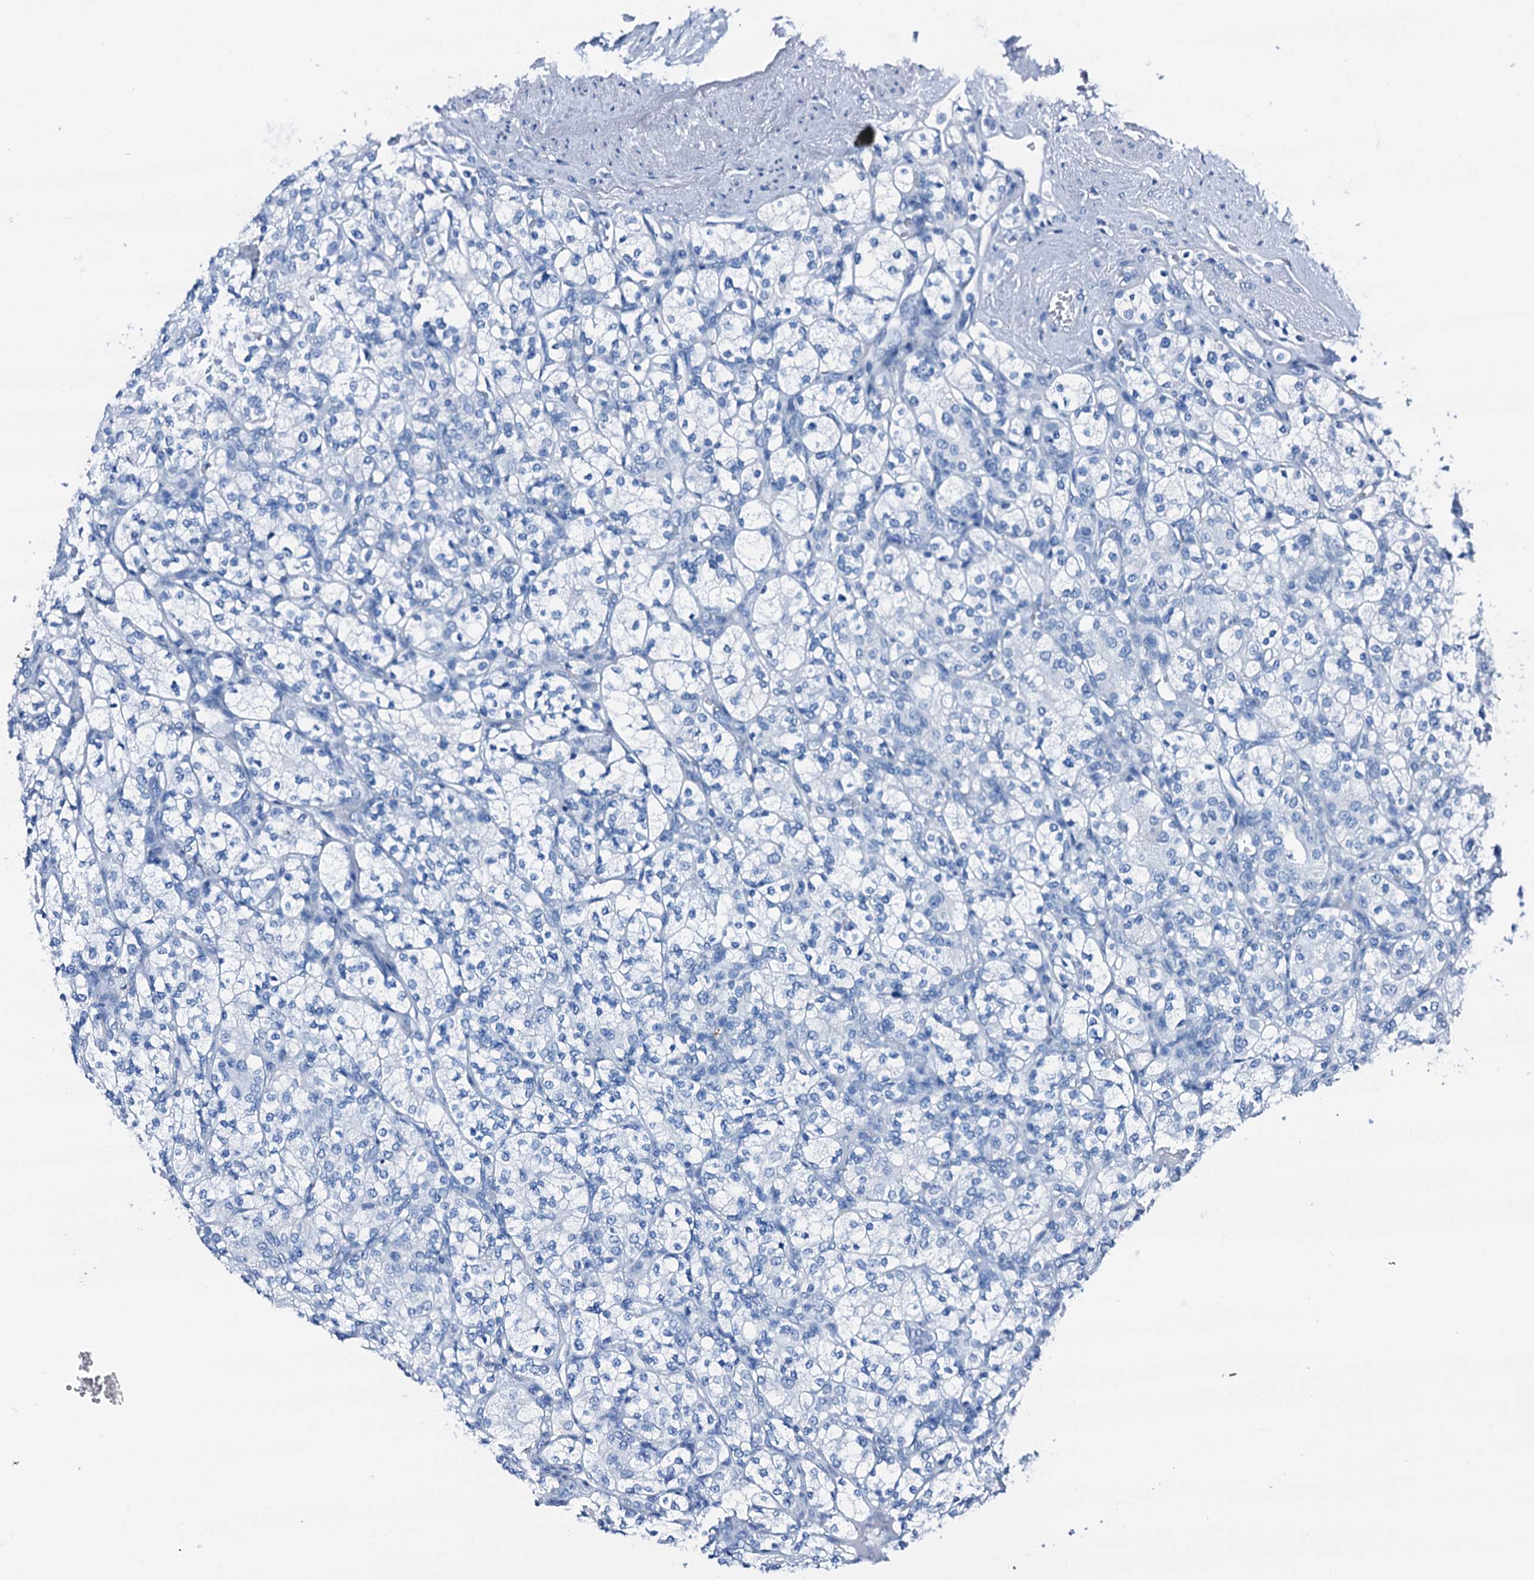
{"staining": {"intensity": "negative", "quantity": "none", "location": "none"}, "tissue": "renal cancer", "cell_type": "Tumor cells", "image_type": "cancer", "snomed": [{"axis": "morphology", "description": "Adenocarcinoma, NOS"}, {"axis": "topography", "description": "Kidney"}], "caption": "Immunohistochemical staining of renal cancer (adenocarcinoma) displays no significant positivity in tumor cells.", "gene": "PTH", "patient": {"sex": "male", "age": 77}}